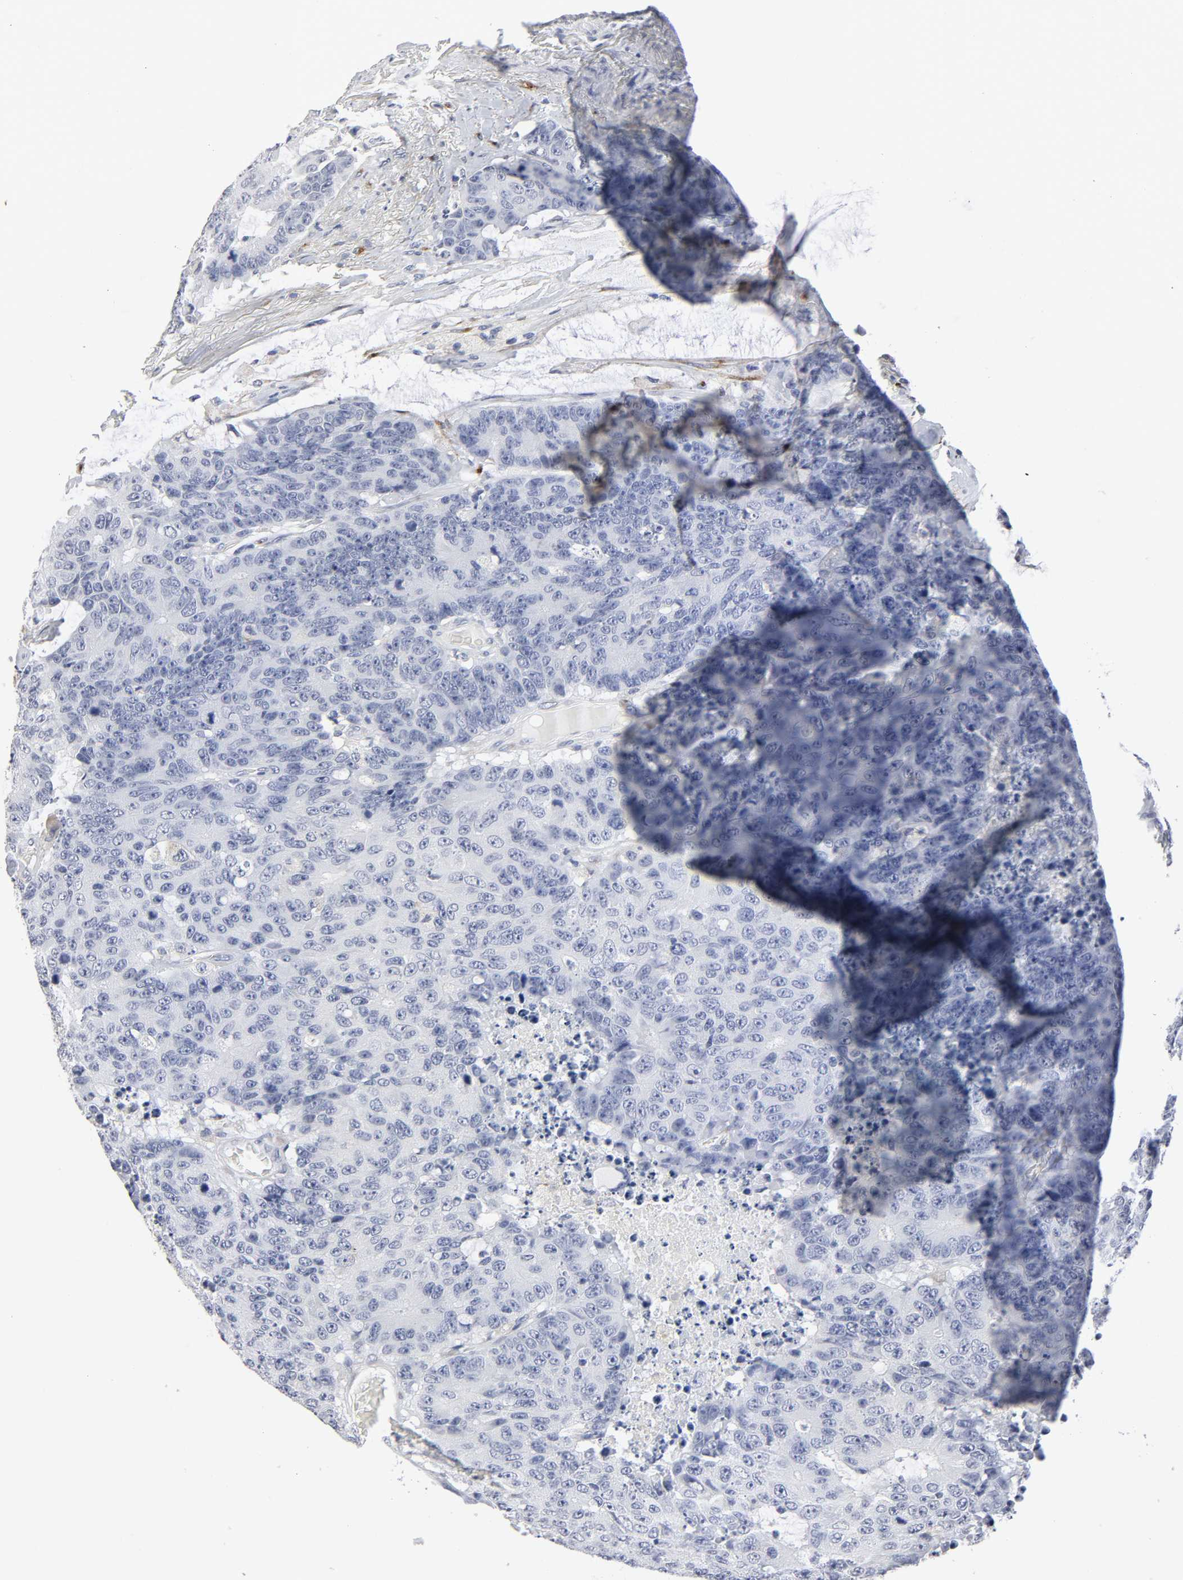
{"staining": {"intensity": "negative", "quantity": "none", "location": "none"}, "tissue": "colorectal cancer", "cell_type": "Tumor cells", "image_type": "cancer", "snomed": [{"axis": "morphology", "description": "Adenocarcinoma, NOS"}, {"axis": "topography", "description": "Colon"}], "caption": "Tumor cells show no significant positivity in adenocarcinoma (colorectal).", "gene": "LRP1", "patient": {"sex": "female", "age": 86}}